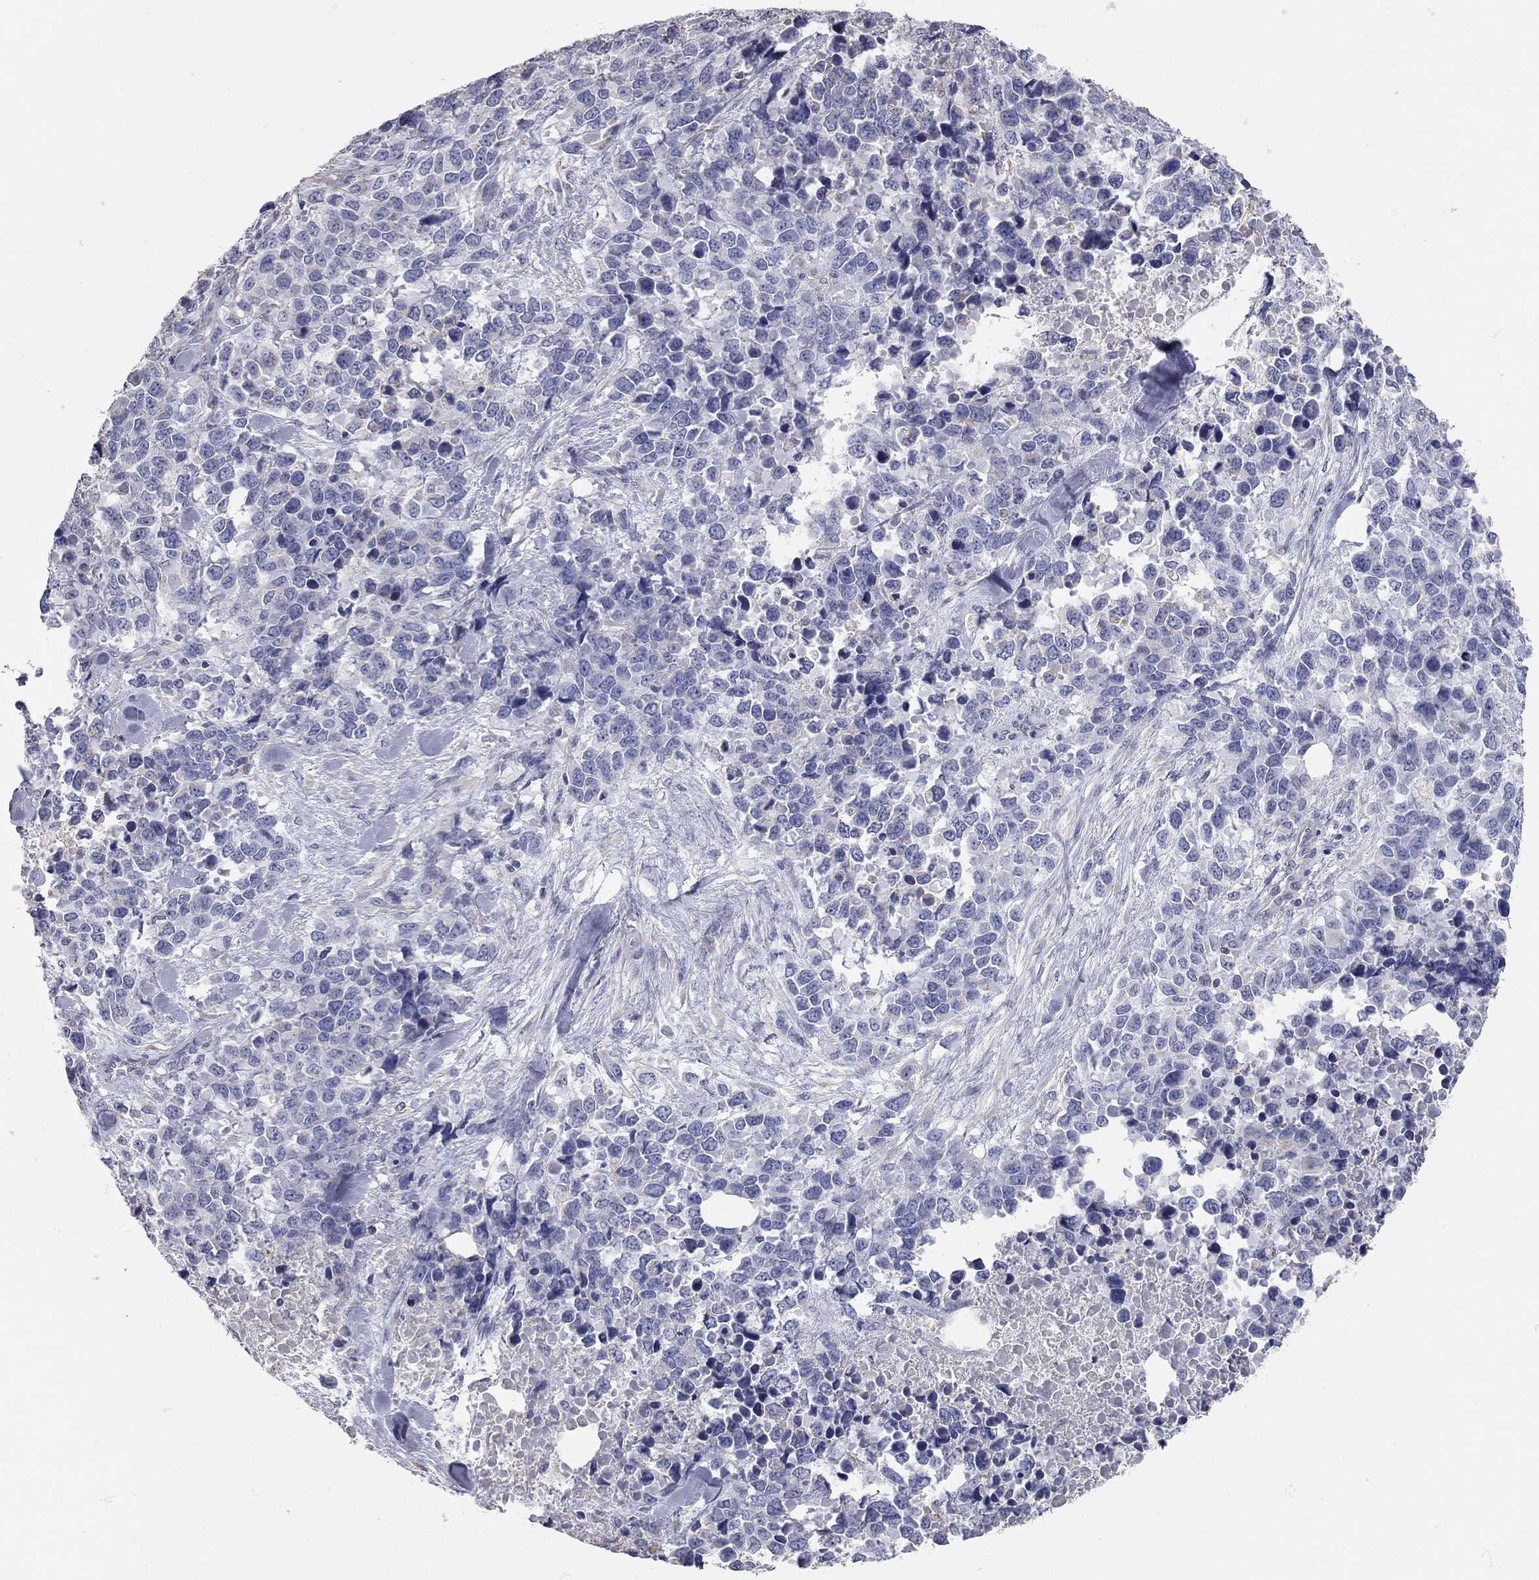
{"staining": {"intensity": "negative", "quantity": "none", "location": "none"}, "tissue": "melanoma", "cell_type": "Tumor cells", "image_type": "cancer", "snomed": [{"axis": "morphology", "description": "Malignant melanoma, Metastatic site"}, {"axis": "topography", "description": "Skin"}], "caption": "DAB (3,3'-diaminobenzidine) immunohistochemical staining of melanoma displays no significant staining in tumor cells.", "gene": "C10orf90", "patient": {"sex": "male", "age": 84}}